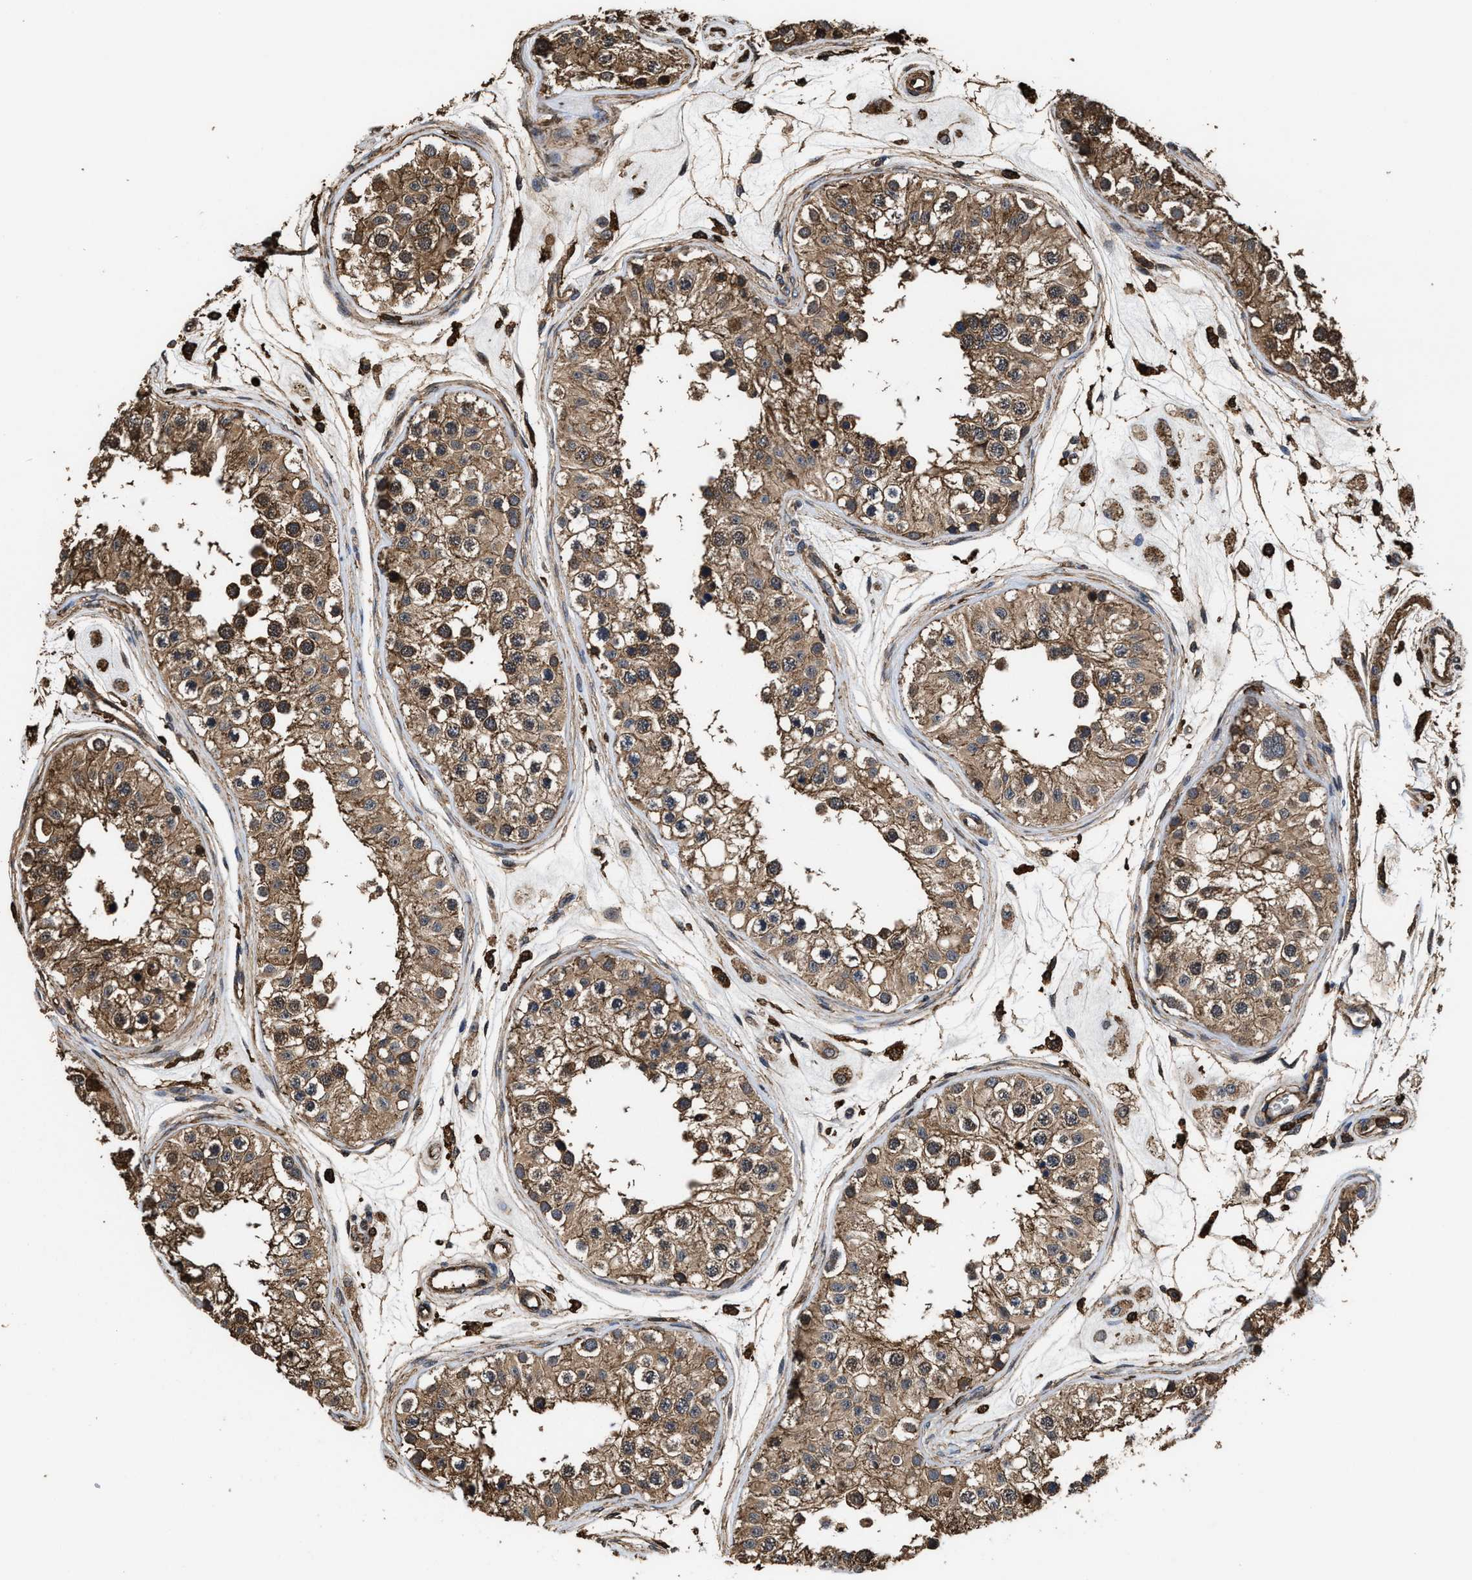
{"staining": {"intensity": "moderate", "quantity": ">75%", "location": "cytoplasmic/membranous"}, "tissue": "testis", "cell_type": "Cells in seminiferous ducts", "image_type": "normal", "snomed": [{"axis": "morphology", "description": "Normal tissue, NOS"}, {"axis": "morphology", "description": "Adenocarcinoma, metastatic, NOS"}, {"axis": "topography", "description": "Testis"}], "caption": "This micrograph exhibits immunohistochemistry (IHC) staining of benign human testis, with medium moderate cytoplasmic/membranous positivity in about >75% of cells in seminiferous ducts.", "gene": "KBTBD2", "patient": {"sex": "male", "age": 26}}